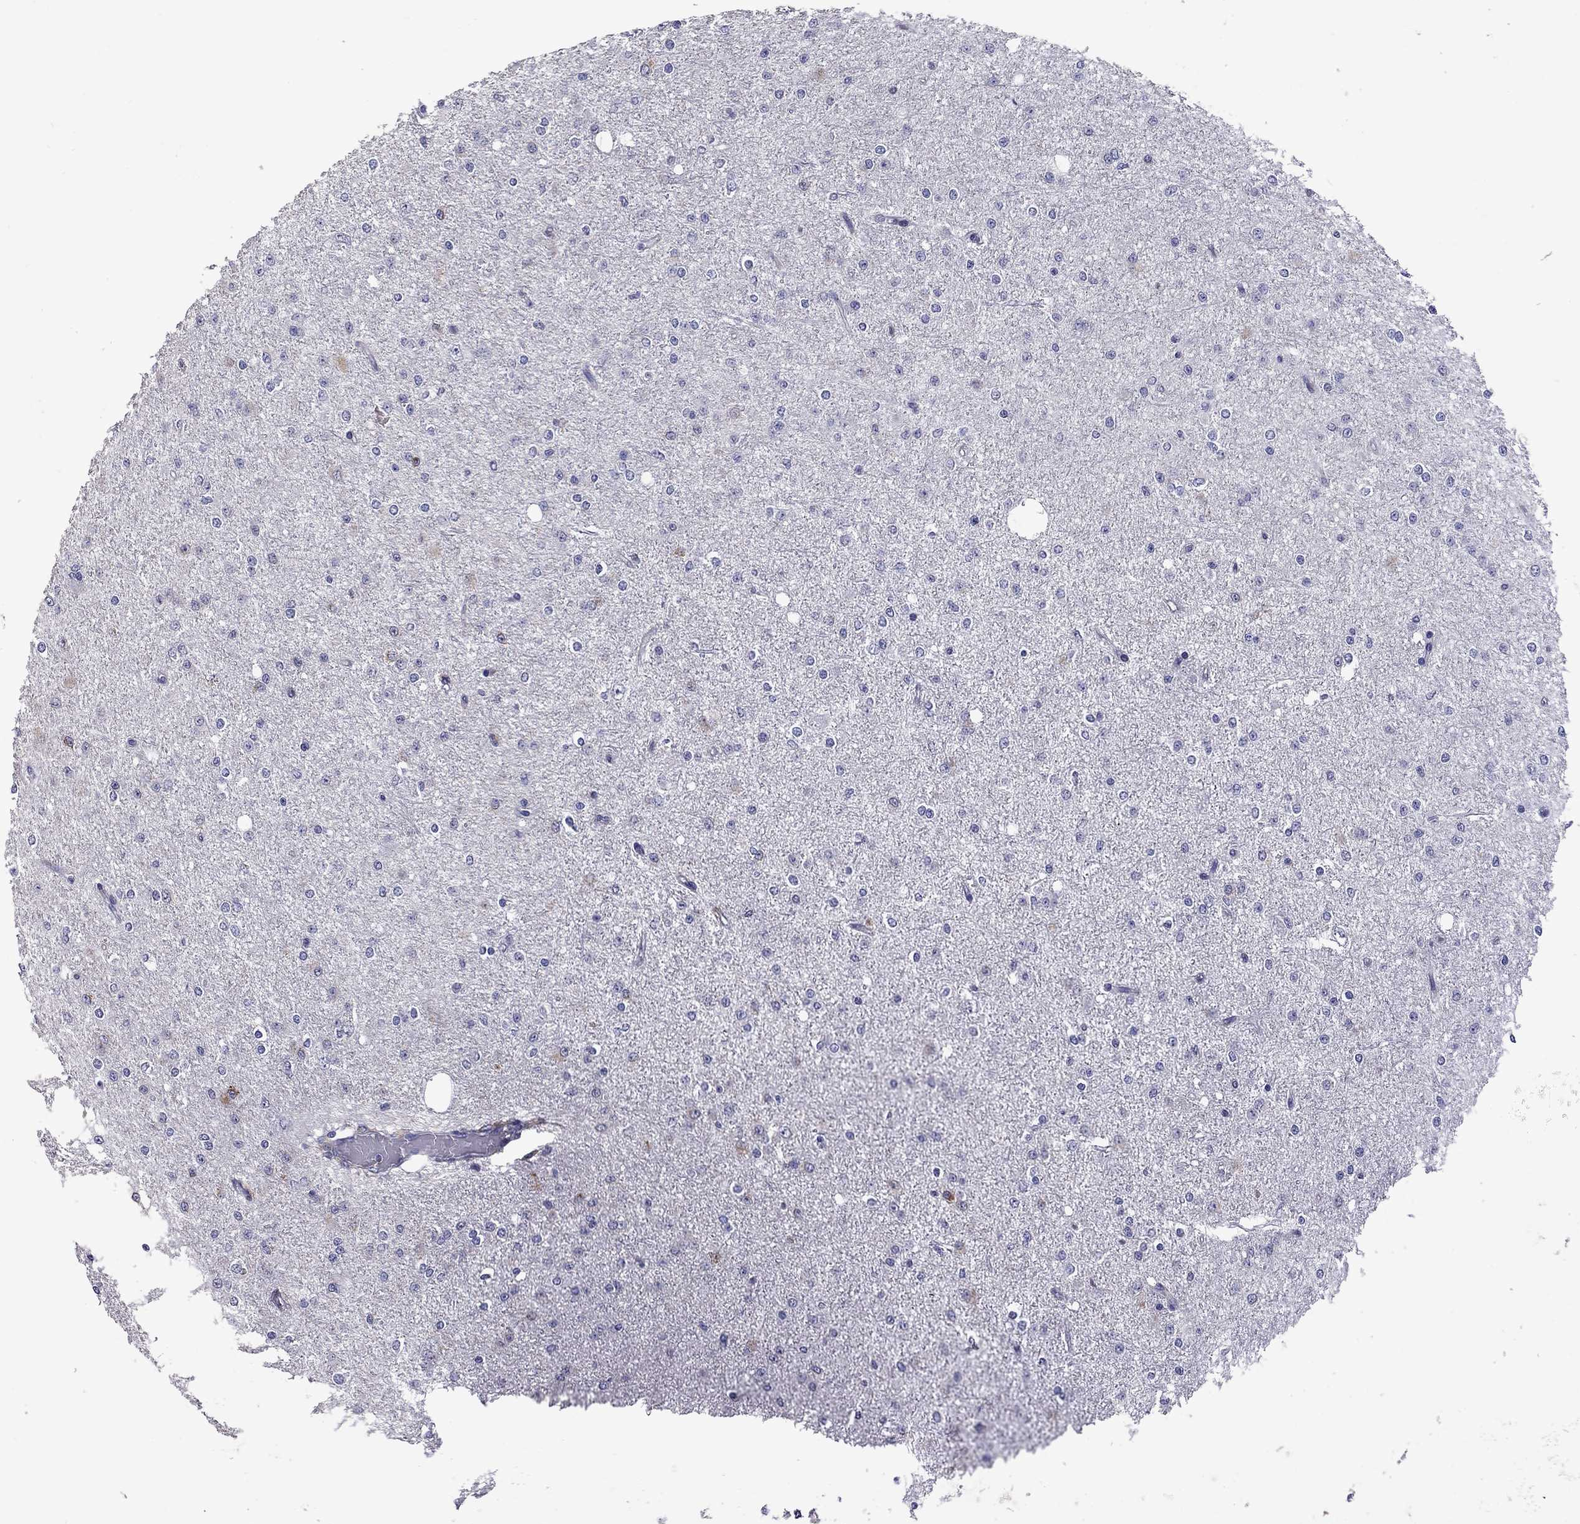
{"staining": {"intensity": "negative", "quantity": "none", "location": "none"}, "tissue": "glioma", "cell_type": "Tumor cells", "image_type": "cancer", "snomed": [{"axis": "morphology", "description": "Glioma, malignant, Low grade"}, {"axis": "topography", "description": "Brain"}], "caption": "Immunohistochemical staining of human malignant glioma (low-grade) shows no significant expression in tumor cells. (DAB (3,3'-diaminobenzidine) immunohistochemistry (IHC) visualized using brightfield microscopy, high magnification).", "gene": "SERPINA3", "patient": {"sex": "male", "age": 27}}